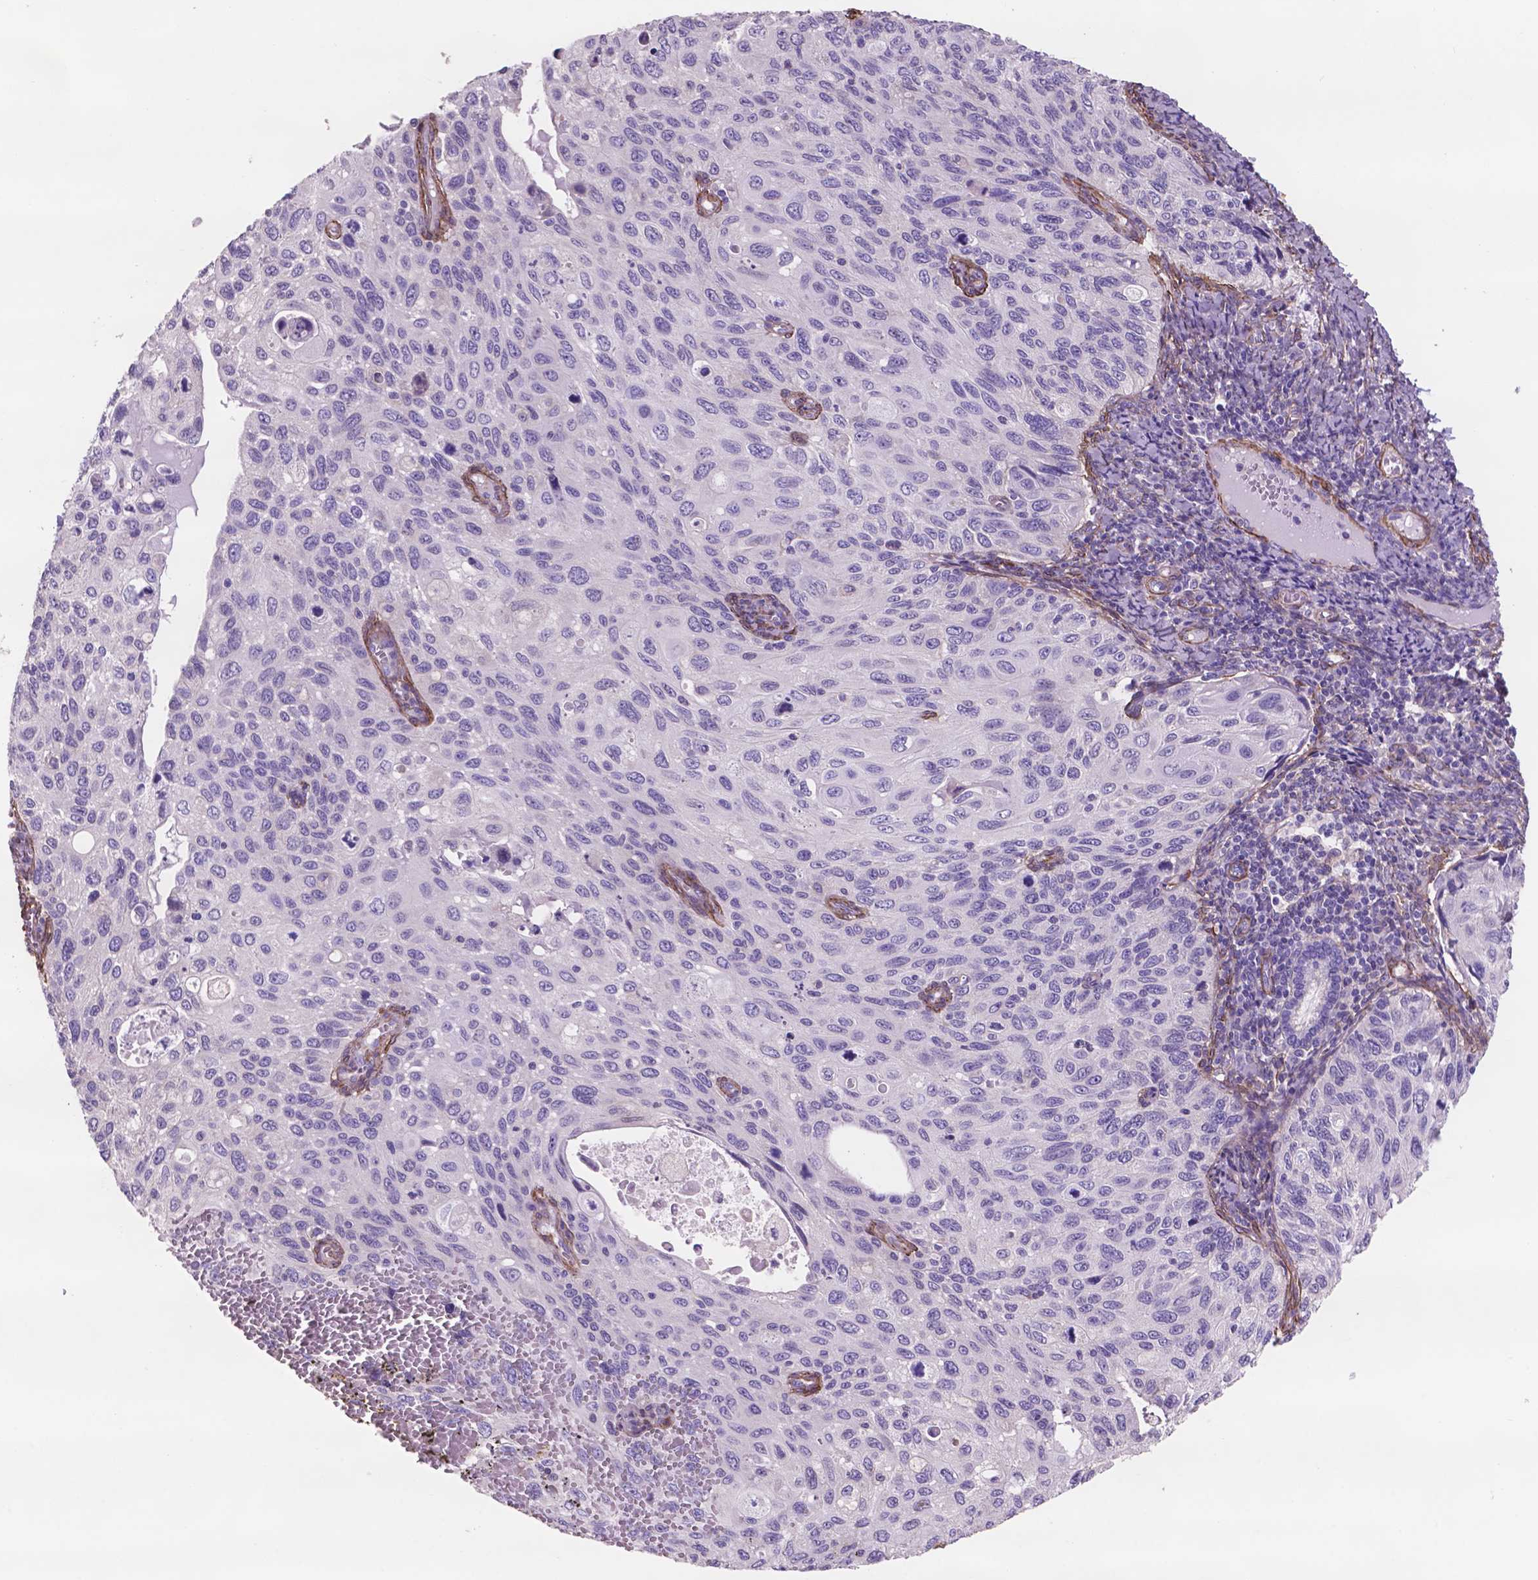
{"staining": {"intensity": "negative", "quantity": "none", "location": "none"}, "tissue": "cervical cancer", "cell_type": "Tumor cells", "image_type": "cancer", "snomed": [{"axis": "morphology", "description": "Squamous cell carcinoma, NOS"}, {"axis": "topography", "description": "Cervix"}], "caption": "Immunohistochemistry (IHC) histopathology image of neoplastic tissue: human cervical squamous cell carcinoma stained with DAB exhibits no significant protein expression in tumor cells.", "gene": "TOR2A", "patient": {"sex": "female", "age": 70}}